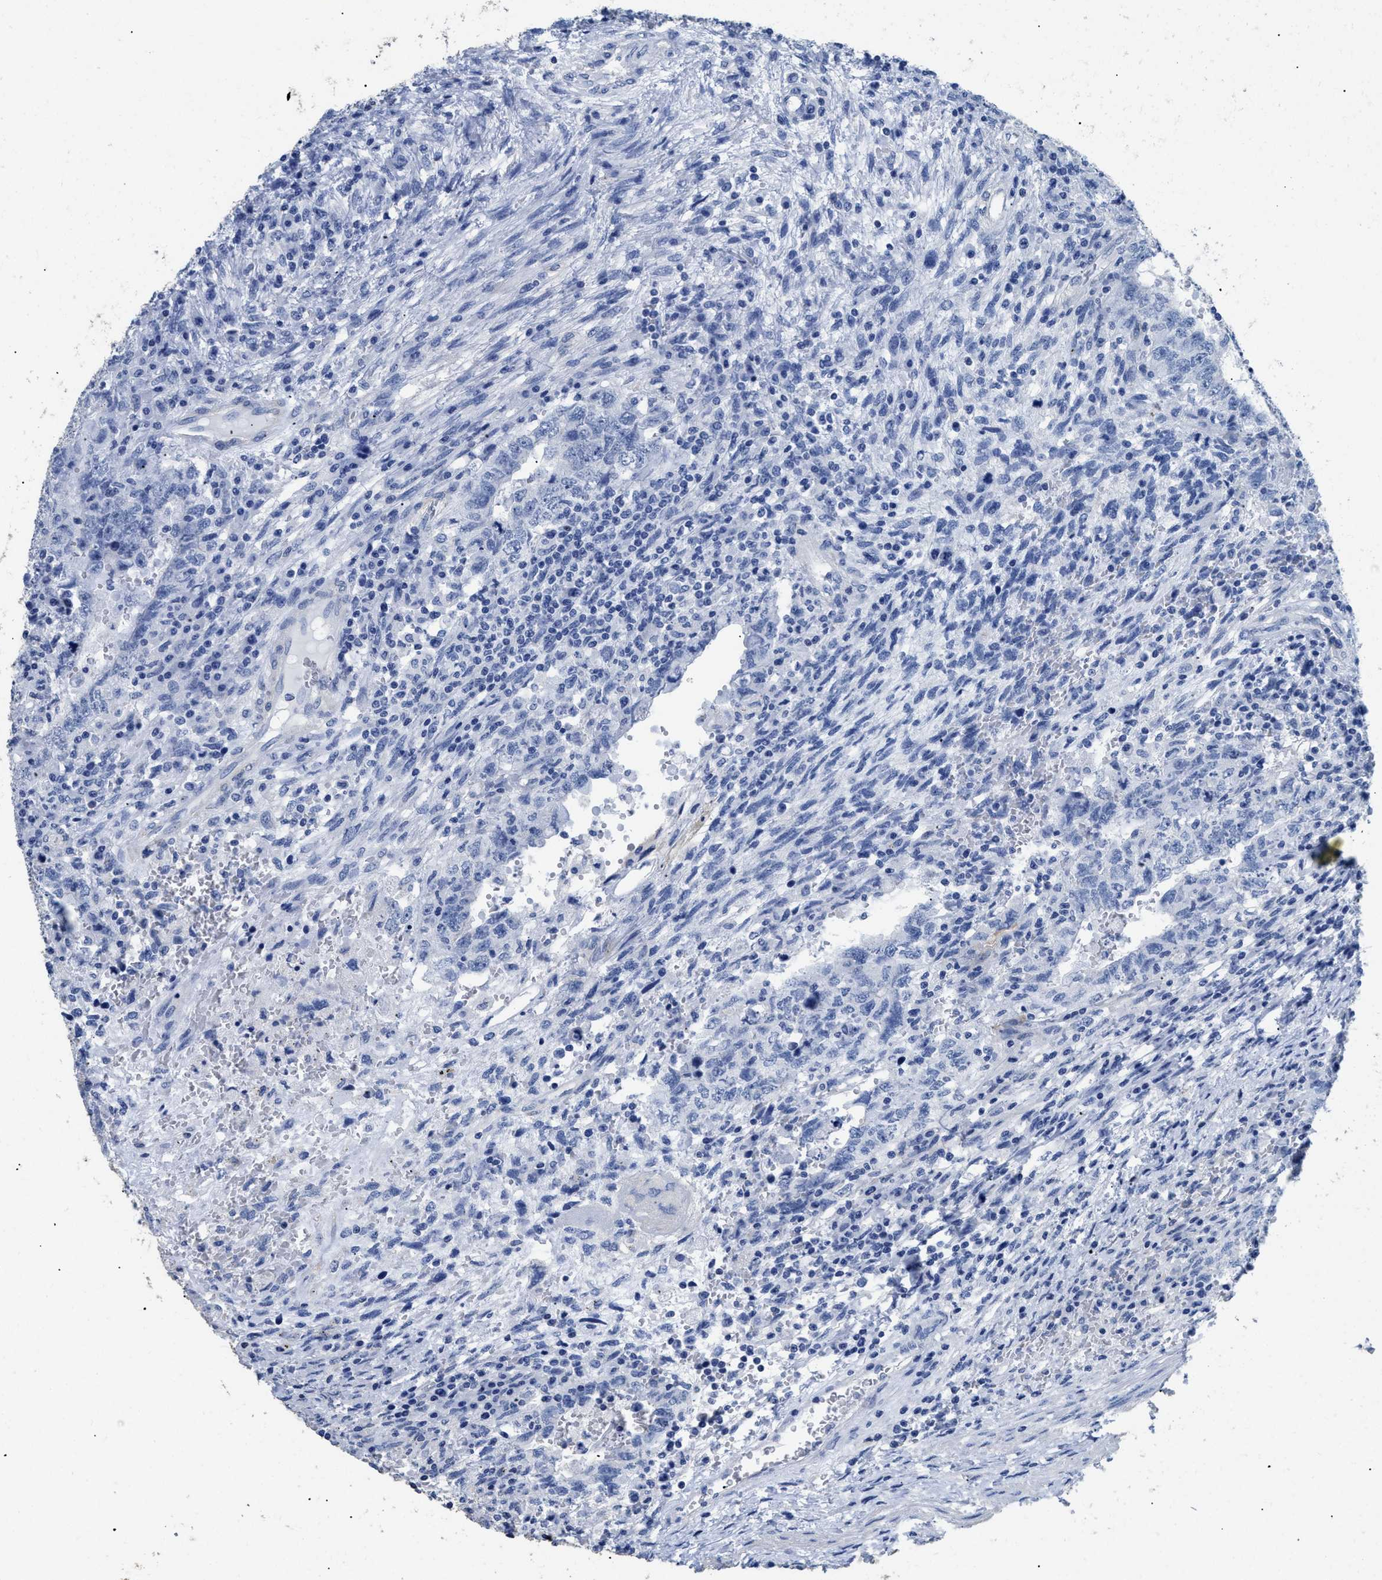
{"staining": {"intensity": "negative", "quantity": "none", "location": "none"}, "tissue": "testis cancer", "cell_type": "Tumor cells", "image_type": "cancer", "snomed": [{"axis": "morphology", "description": "Carcinoma, Embryonal, NOS"}, {"axis": "topography", "description": "Testis"}], "caption": "This is an immunohistochemistry micrograph of human testis embryonal carcinoma. There is no staining in tumor cells.", "gene": "DLC1", "patient": {"sex": "male", "age": 26}}